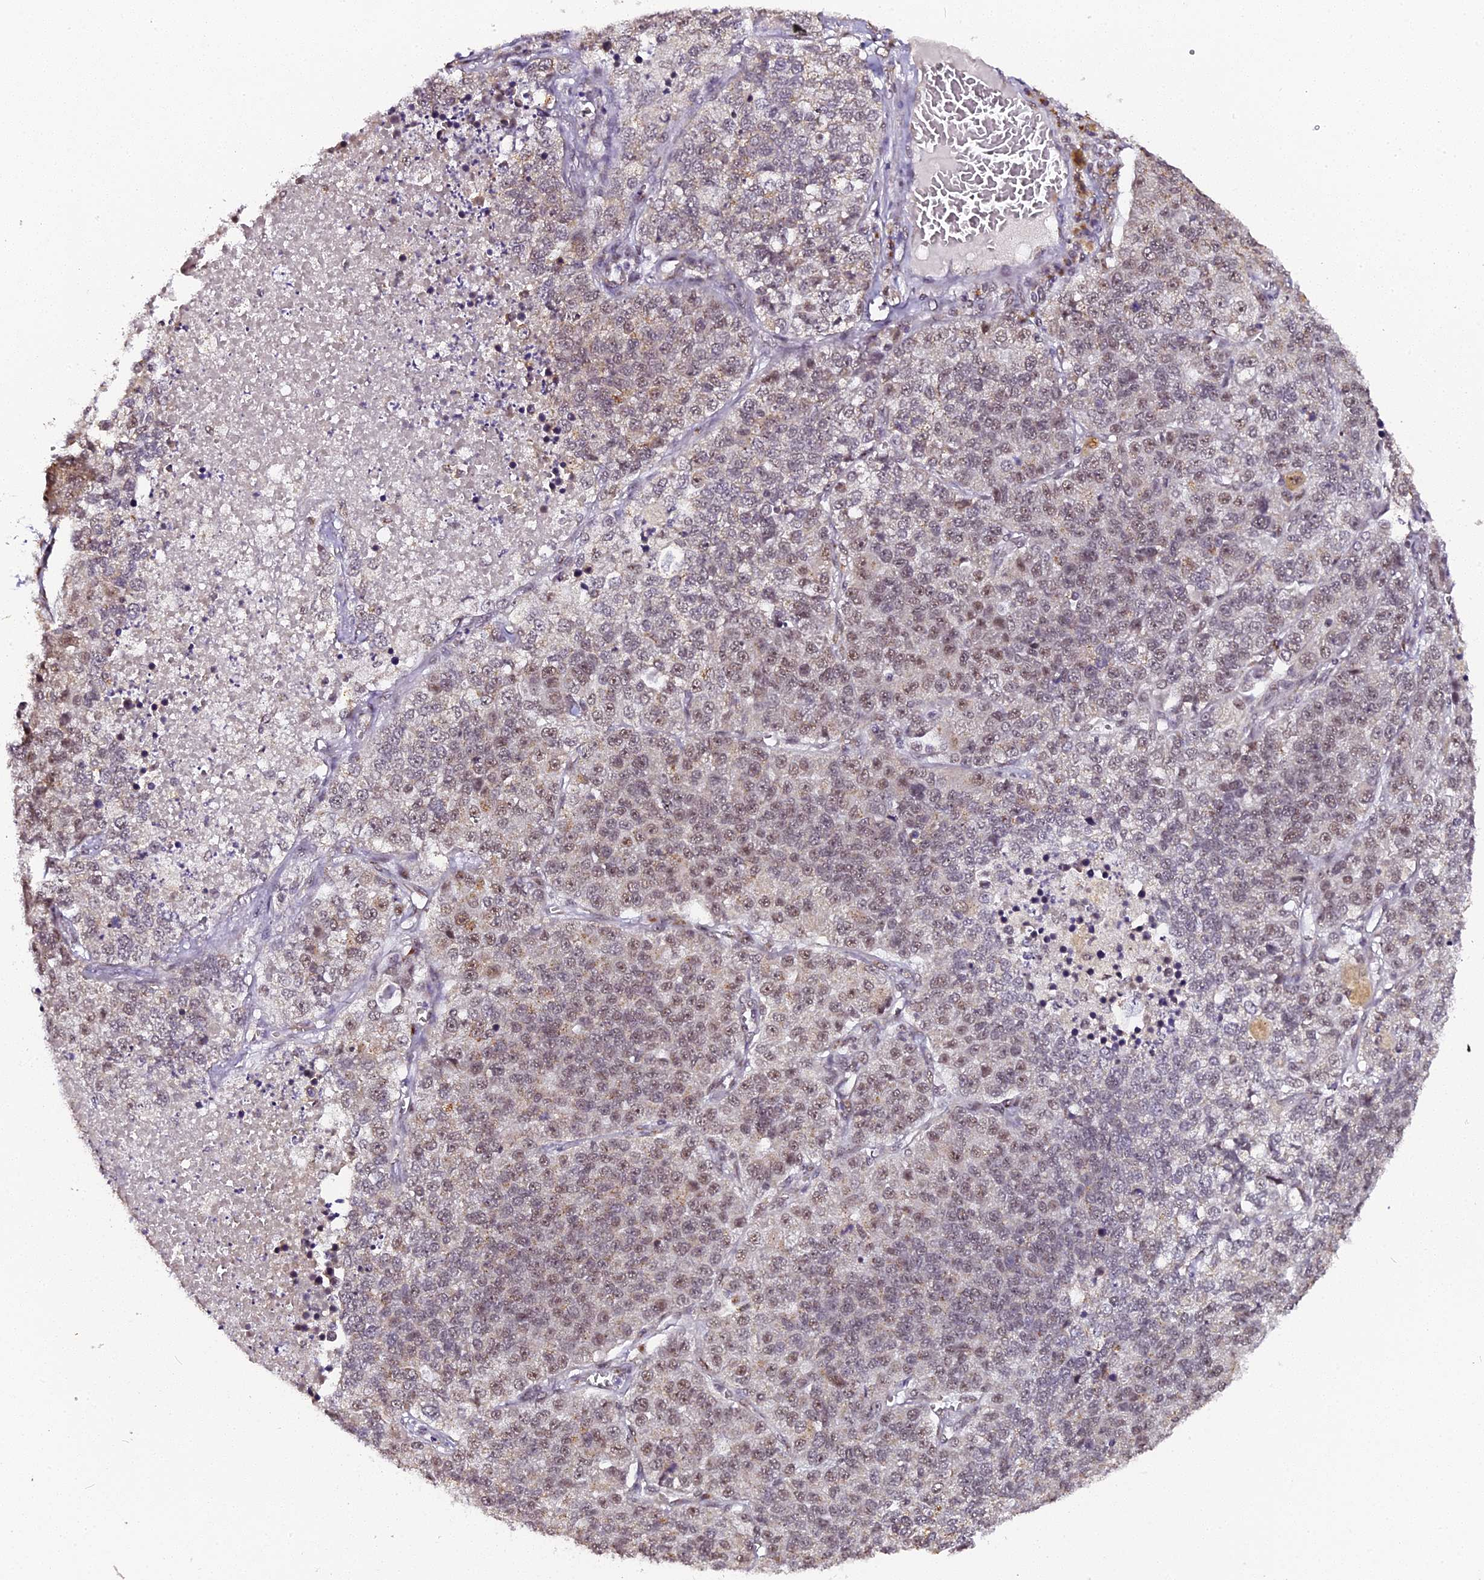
{"staining": {"intensity": "weak", "quantity": "25%-75%", "location": "nuclear"}, "tissue": "lung cancer", "cell_type": "Tumor cells", "image_type": "cancer", "snomed": [{"axis": "morphology", "description": "Adenocarcinoma, NOS"}, {"axis": "topography", "description": "Lung"}], "caption": "This histopathology image exhibits immunohistochemistry staining of lung cancer (adenocarcinoma), with low weak nuclear expression in approximately 25%-75% of tumor cells.", "gene": "NCBP1", "patient": {"sex": "male", "age": 49}}